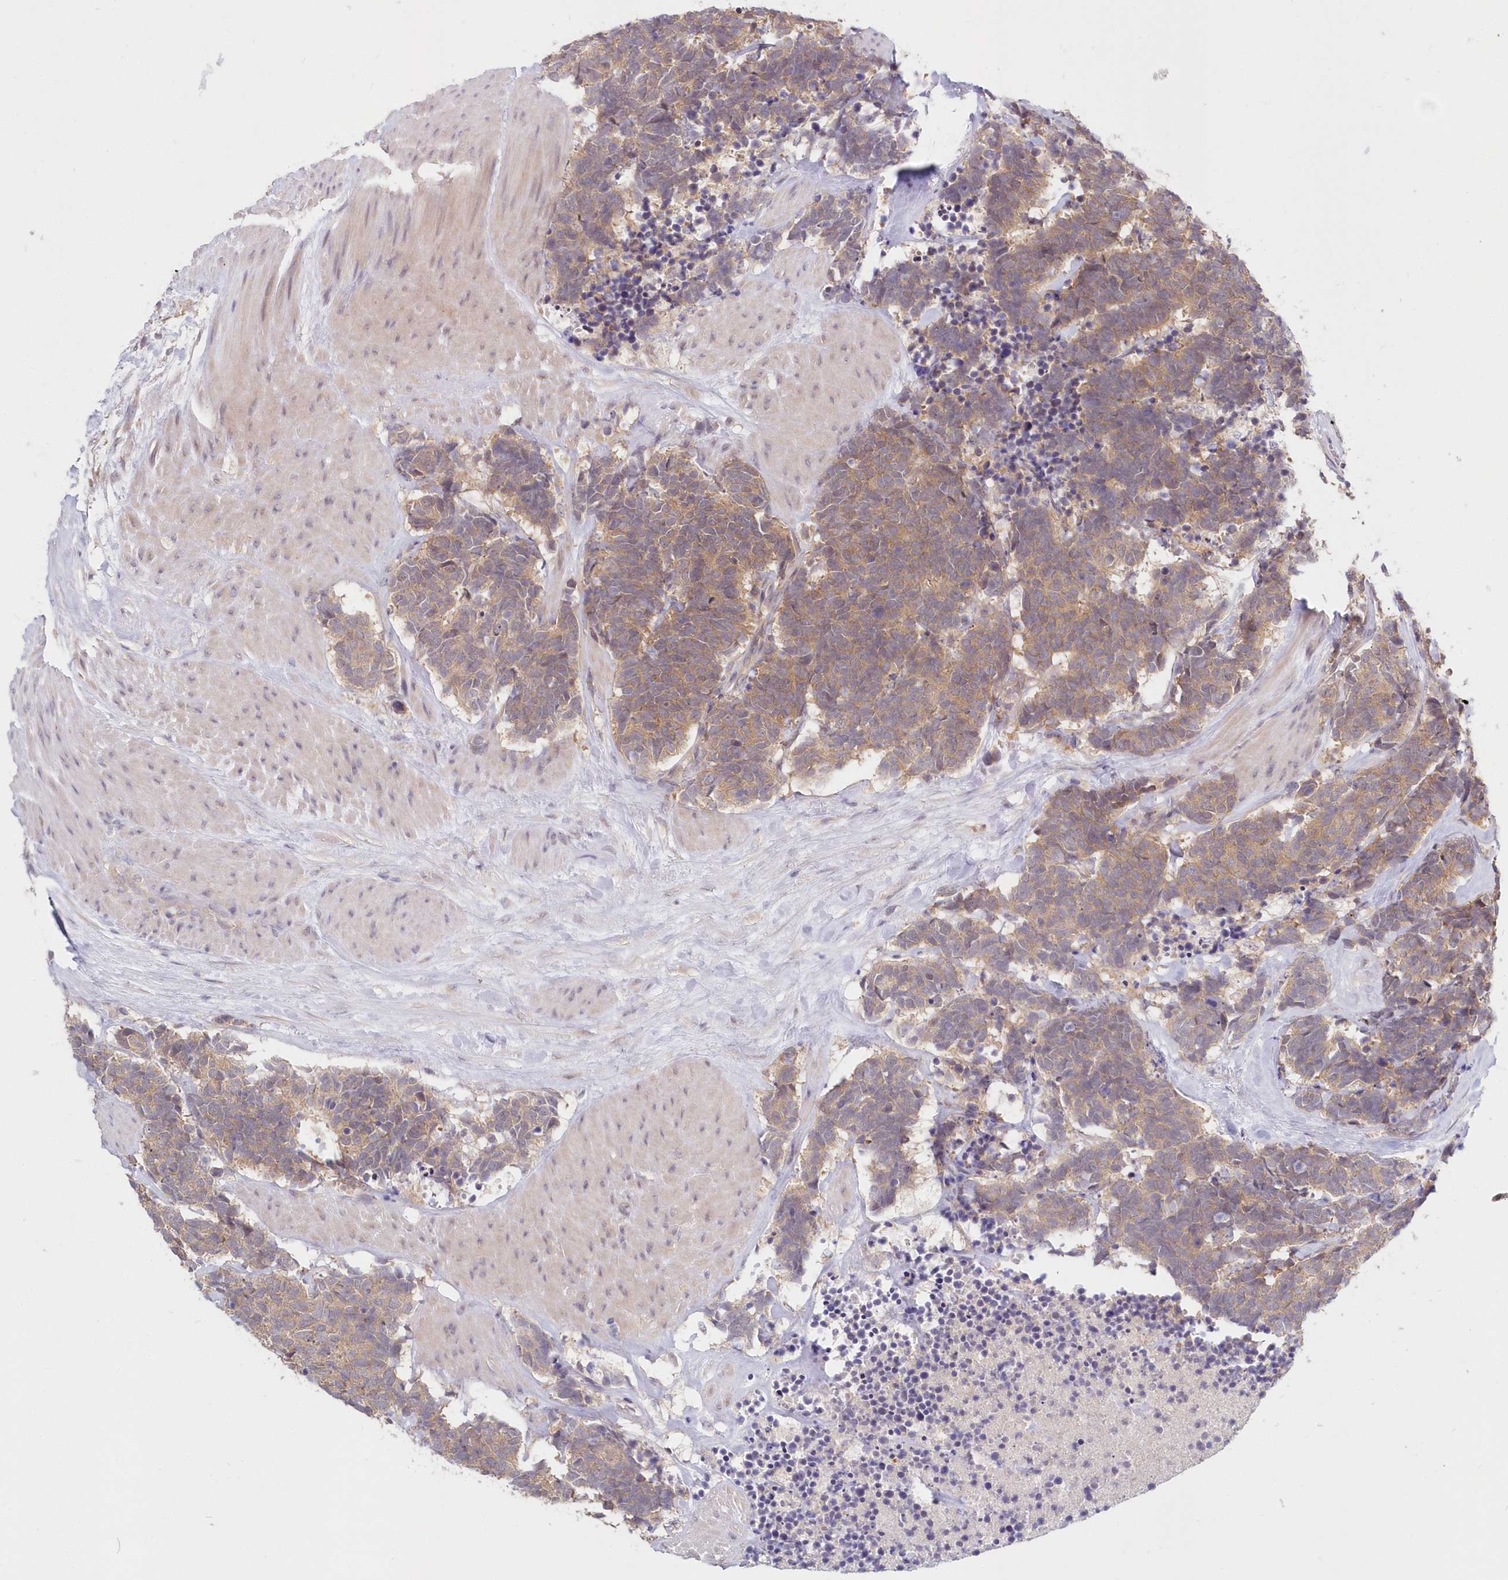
{"staining": {"intensity": "moderate", "quantity": ">75%", "location": "cytoplasmic/membranous"}, "tissue": "carcinoid", "cell_type": "Tumor cells", "image_type": "cancer", "snomed": [{"axis": "morphology", "description": "Carcinoma, NOS"}, {"axis": "morphology", "description": "Carcinoid, malignant, NOS"}, {"axis": "topography", "description": "Urinary bladder"}], "caption": "The histopathology image exhibits immunohistochemical staining of carcinoid. There is moderate cytoplasmic/membranous positivity is seen in approximately >75% of tumor cells. The protein is stained brown, and the nuclei are stained in blue (DAB (3,3'-diaminobenzidine) IHC with brightfield microscopy, high magnification).", "gene": "KATNA1", "patient": {"sex": "male", "age": 57}}